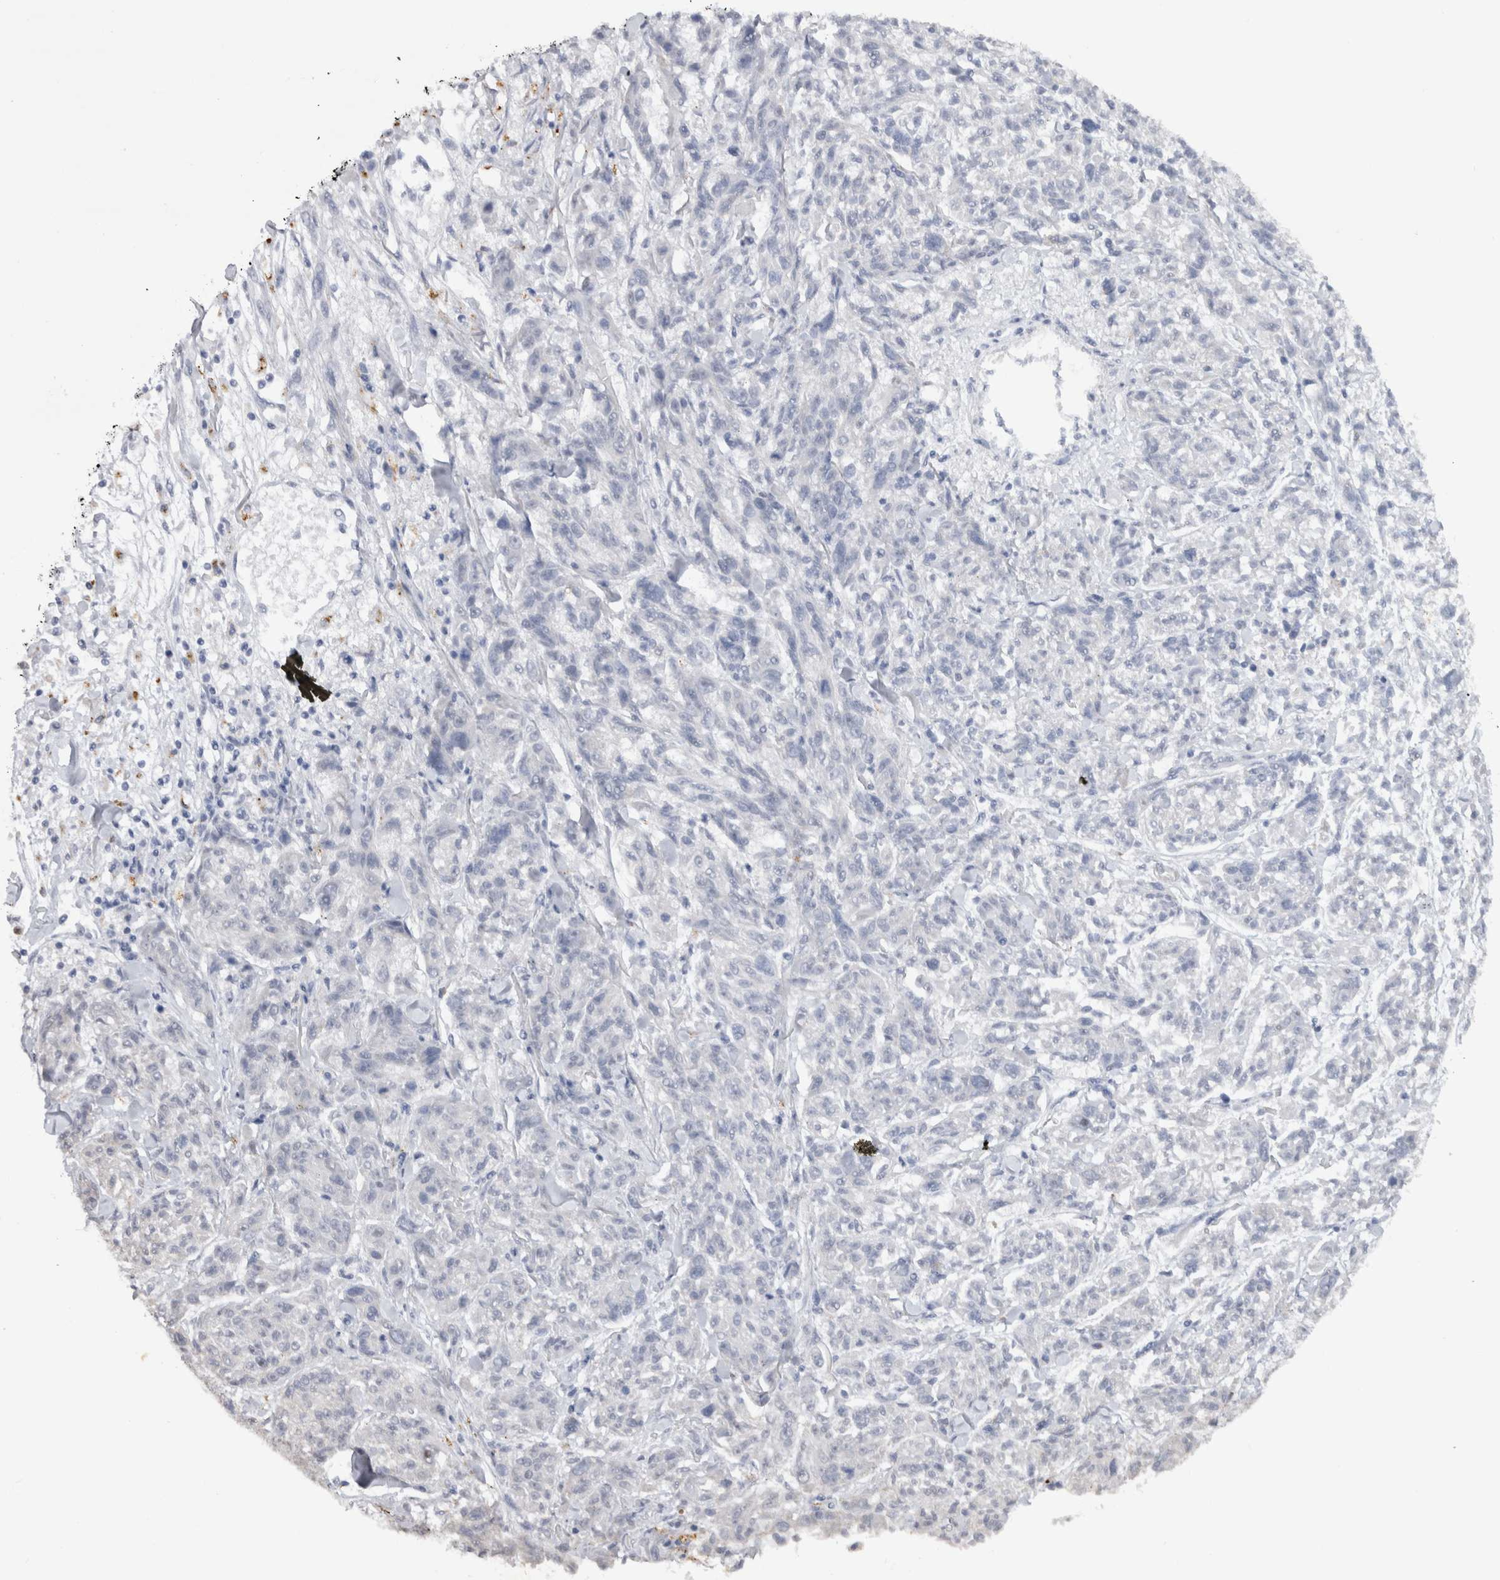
{"staining": {"intensity": "negative", "quantity": "none", "location": "none"}, "tissue": "melanoma", "cell_type": "Tumor cells", "image_type": "cancer", "snomed": [{"axis": "morphology", "description": "Malignant melanoma, NOS"}, {"axis": "topography", "description": "Skin"}], "caption": "Tumor cells are negative for brown protein staining in melanoma.", "gene": "CDH17", "patient": {"sex": "male", "age": 53}}